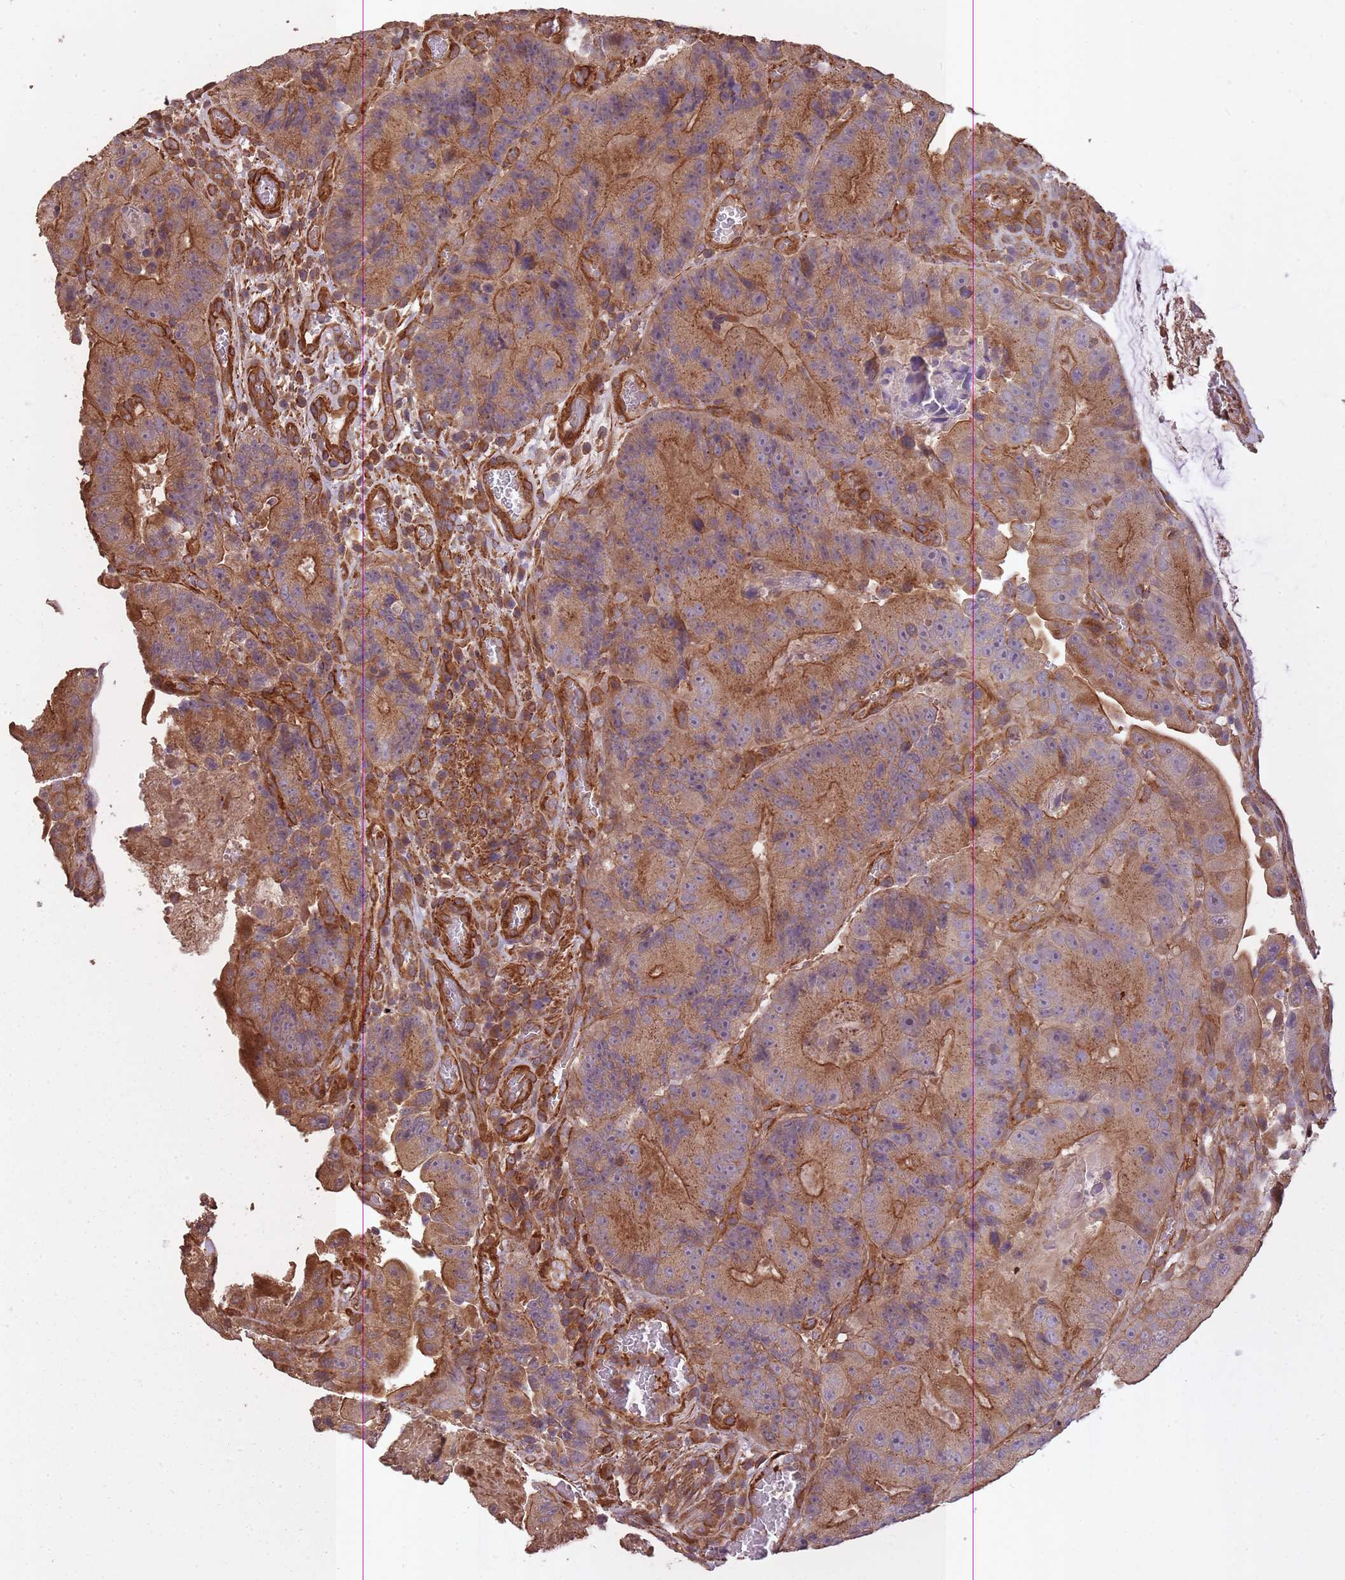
{"staining": {"intensity": "moderate", "quantity": ">75%", "location": "cytoplasmic/membranous"}, "tissue": "colorectal cancer", "cell_type": "Tumor cells", "image_type": "cancer", "snomed": [{"axis": "morphology", "description": "Adenocarcinoma, NOS"}, {"axis": "topography", "description": "Colon"}], "caption": "Colorectal cancer stained with DAB (3,3'-diaminobenzidine) immunohistochemistry (IHC) demonstrates medium levels of moderate cytoplasmic/membranous staining in approximately >75% of tumor cells.", "gene": "ARMH3", "patient": {"sex": "female", "age": 86}}